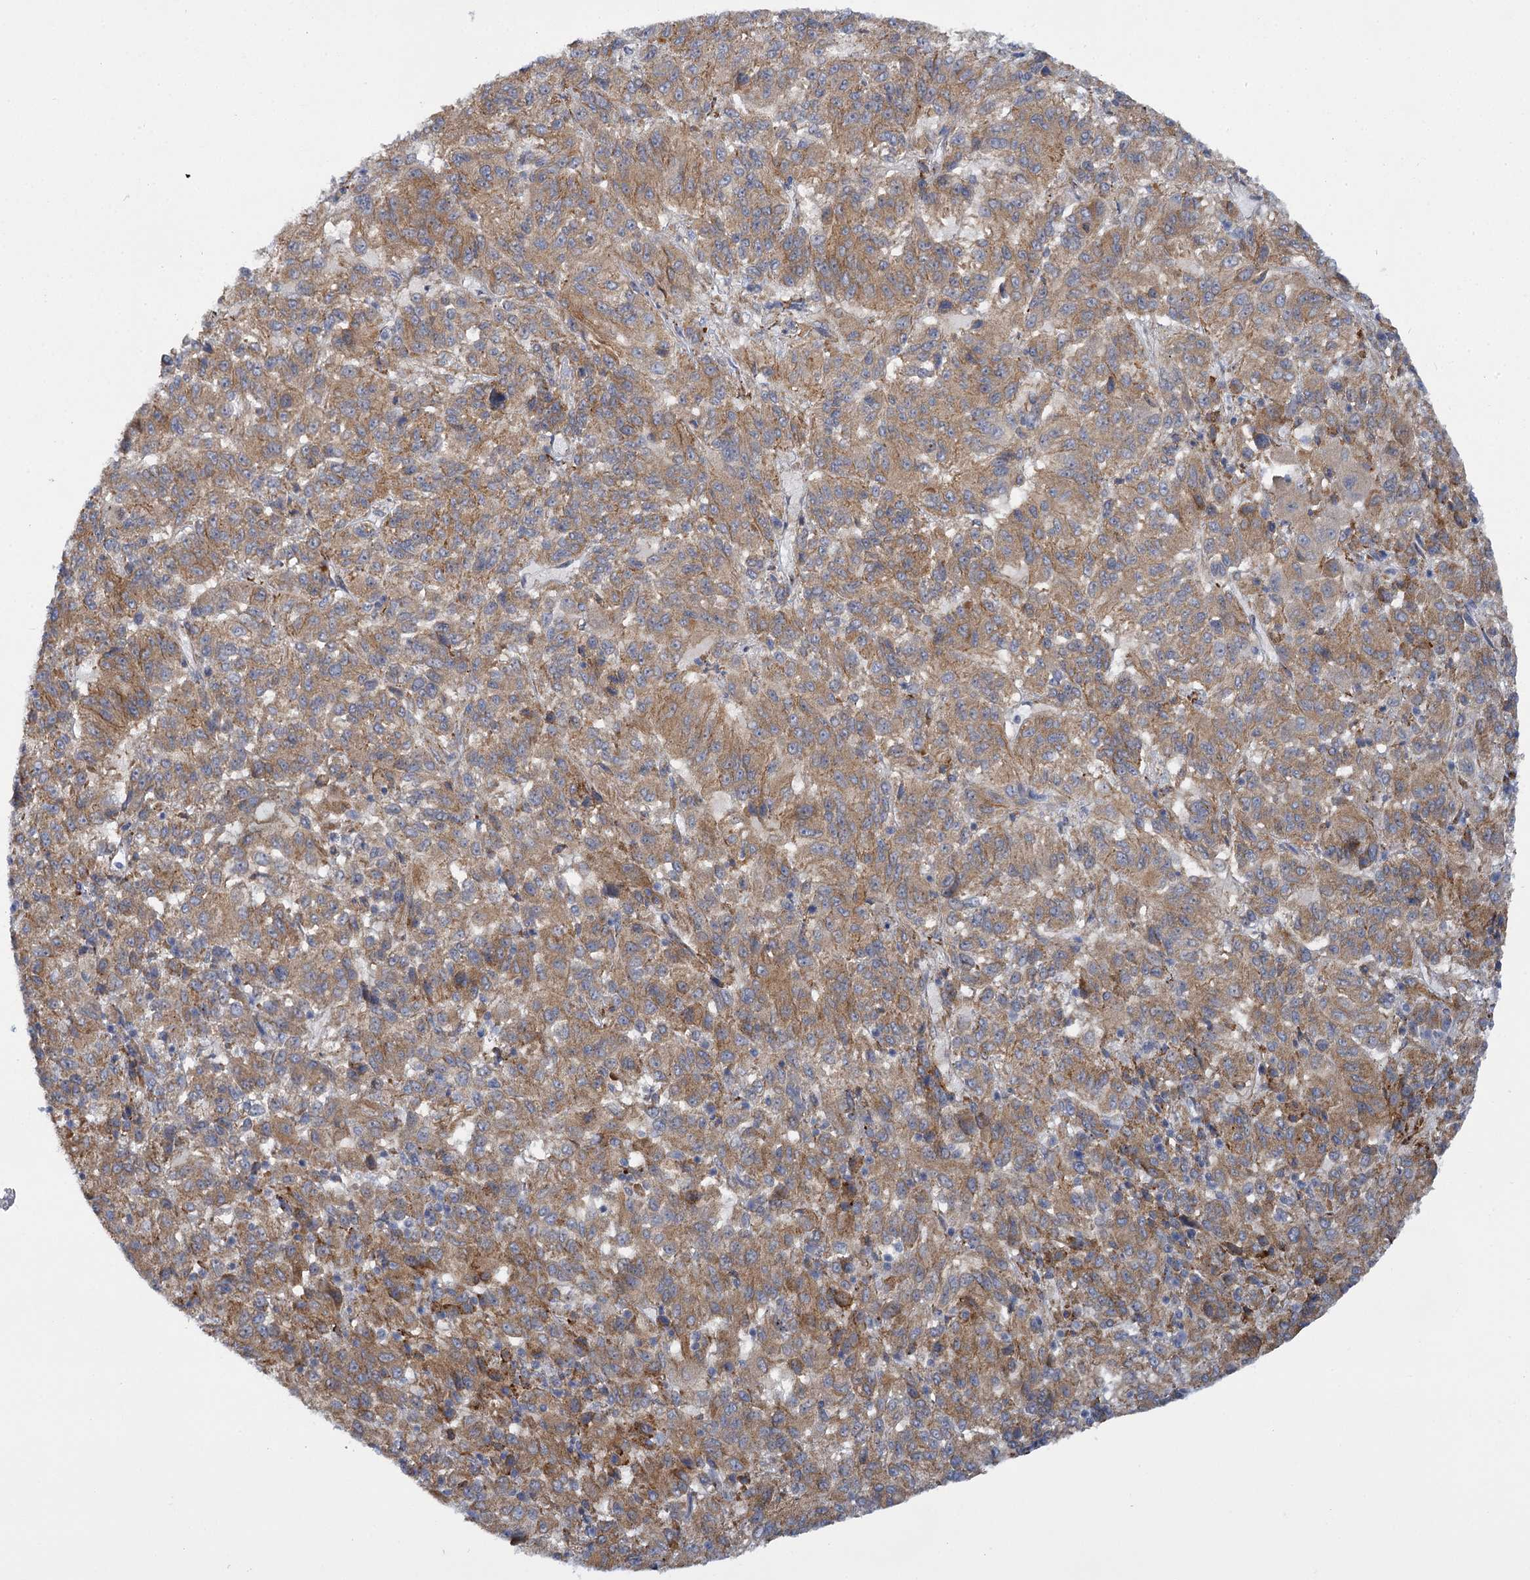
{"staining": {"intensity": "moderate", "quantity": ">75%", "location": "cytoplasmic/membranous"}, "tissue": "melanoma", "cell_type": "Tumor cells", "image_type": "cancer", "snomed": [{"axis": "morphology", "description": "Malignant melanoma, Metastatic site"}, {"axis": "topography", "description": "Lung"}], "caption": "A histopathology image of malignant melanoma (metastatic site) stained for a protein exhibits moderate cytoplasmic/membranous brown staining in tumor cells. The protein is shown in brown color, while the nuclei are stained blue.", "gene": "MBLAC2", "patient": {"sex": "male", "age": 64}}